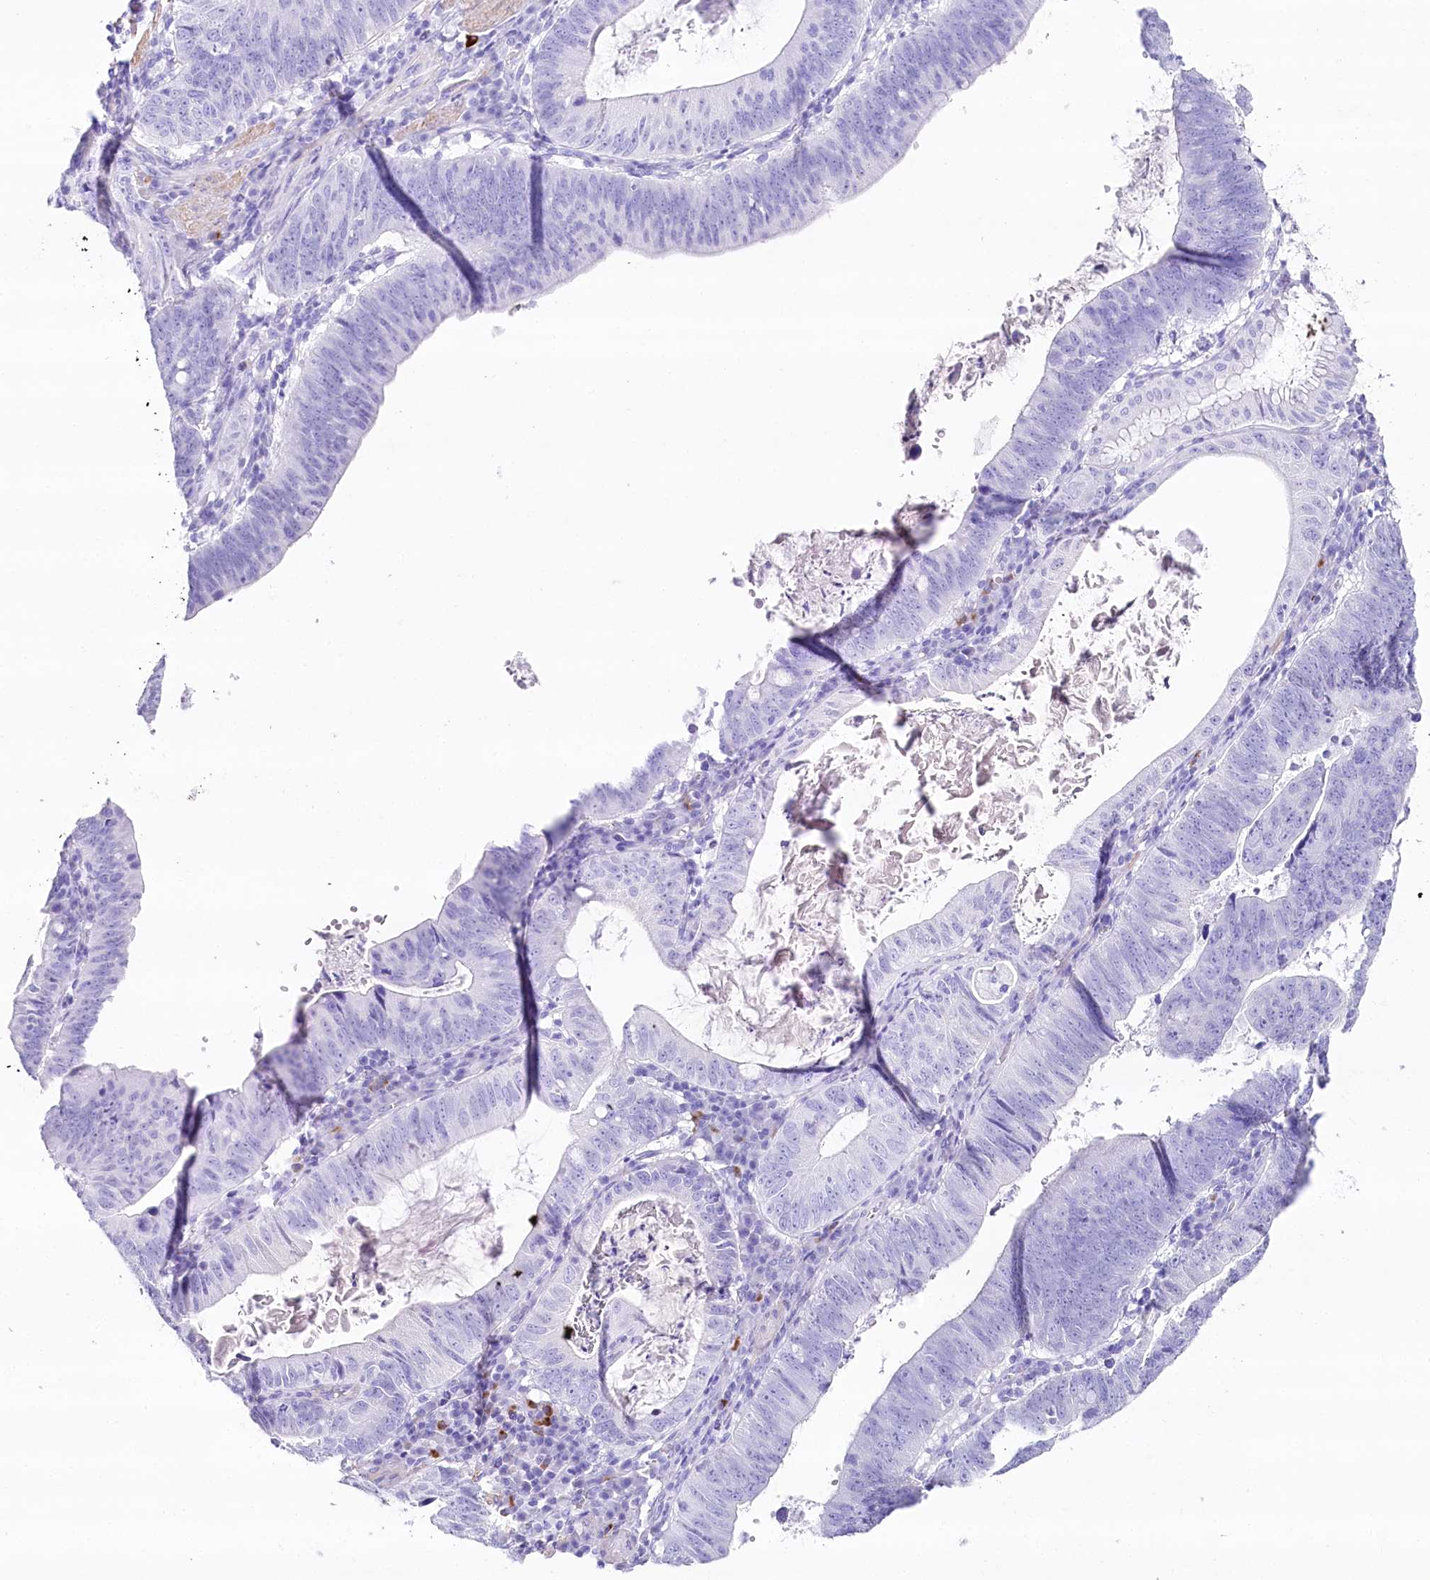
{"staining": {"intensity": "negative", "quantity": "none", "location": "none"}, "tissue": "stomach cancer", "cell_type": "Tumor cells", "image_type": "cancer", "snomed": [{"axis": "morphology", "description": "Adenocarcinoma, NOS"}, {"axis": "topography", "description": "Stomach"}], "caption": "Tumor cells are negative for protein expression in human stomach adenocarcinoma.", "gene": "CSN3", "patient": {"sex": "male", "age": 59}}